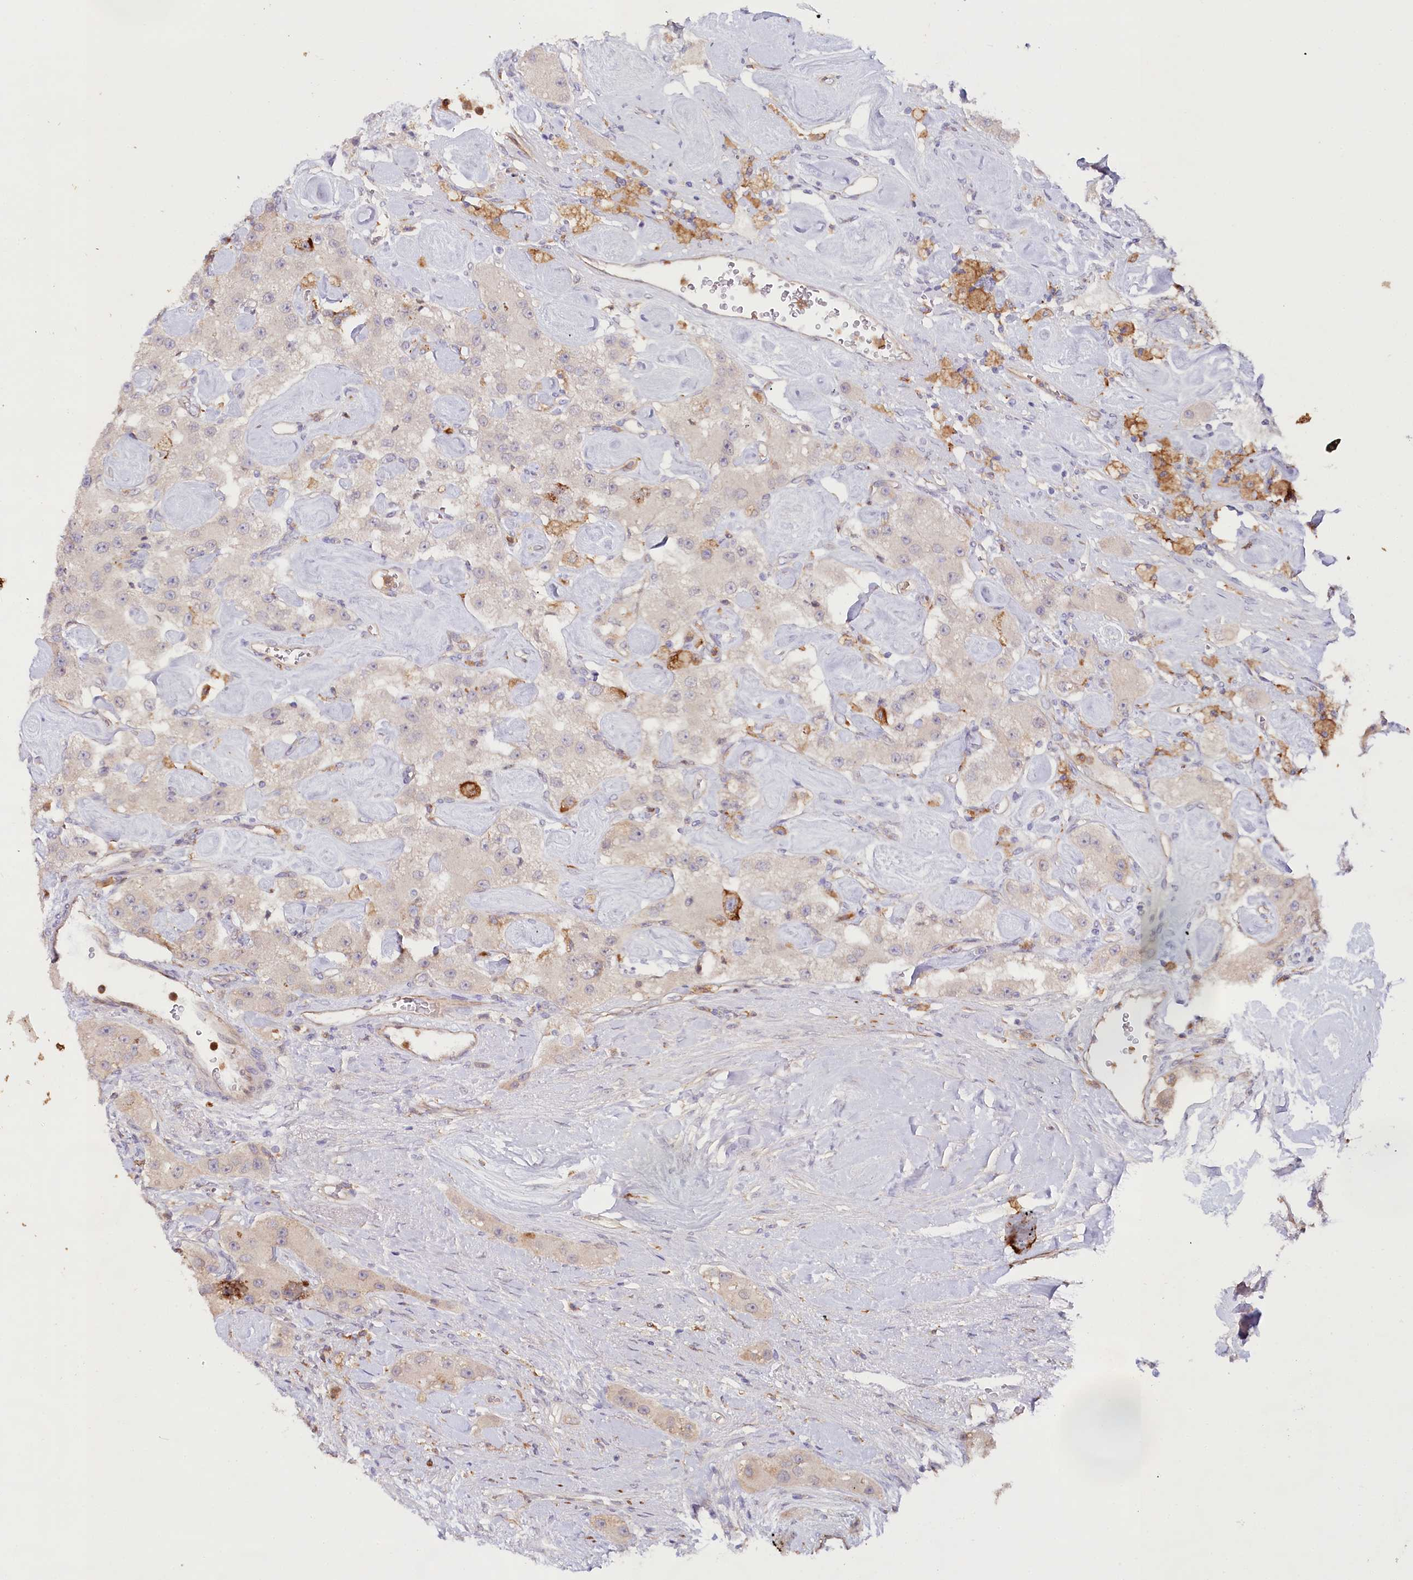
{"staining": {"intensity": "moderate", "quantity": "<25%", "location": "cytoplasmic/membranous"}, "tissue": "carcinoid", "cell_type": "Tumor cells", "image_type": "cancer", "snomed": [{"axis": "morphology", "description": "Carcinoid, malignant, NOS"}, {"axis": "topography", "description": "Pancreas"}], "caption": "A high-resolution histopathology image shows immunohistochemistry staining of carcinoid (malignant), which displays moderate cytoplasmic/membranous positivity in approximately <25% of tumor cells. (Brightfield microscopy of DAB IHC at high magnification).", "gene": "ALDH3B1", "patient": {"sex": "male", "age": 41}}